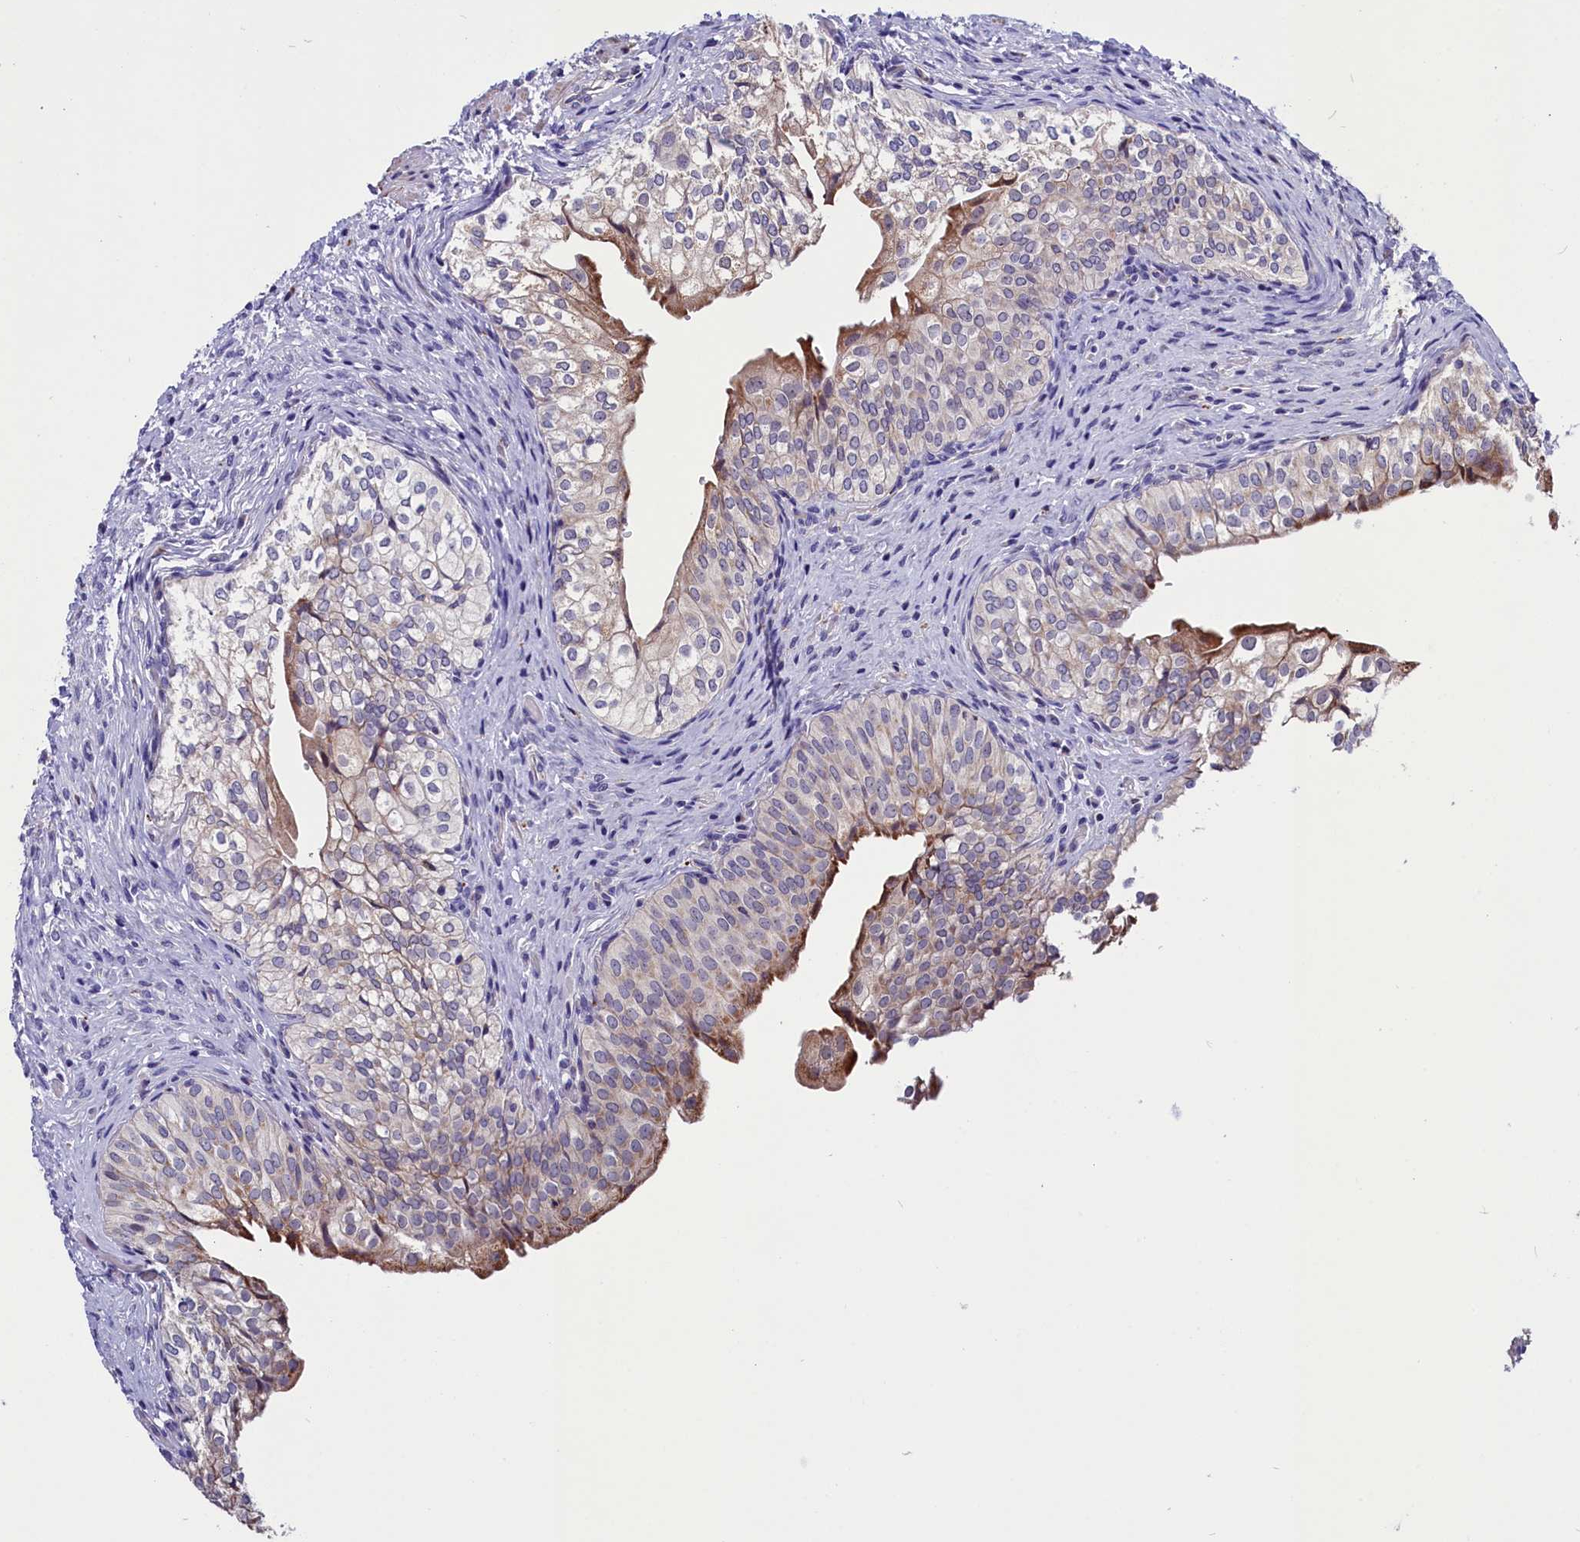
{"staining": {"intensity": "moderate", "quantity": "25%-75%", "location": "cytoplasmic/membranous"}, "tissue": "urinary bladder", "cell_type": "Urothelial cells", "image_type": "normal", "snomed": [{"axis": "morphology", "description": "Normal tissue, NOS"}, {"axis": "topography", "description": "Urinary bladder"}], "caption": "The image displays a brown stain indicating the presence of a protein in the cytoplasmic/membranous of urothelial cells in urinary bladder.", "gene": "SCD5", "patient": {"sex": "male", "age": 55}}